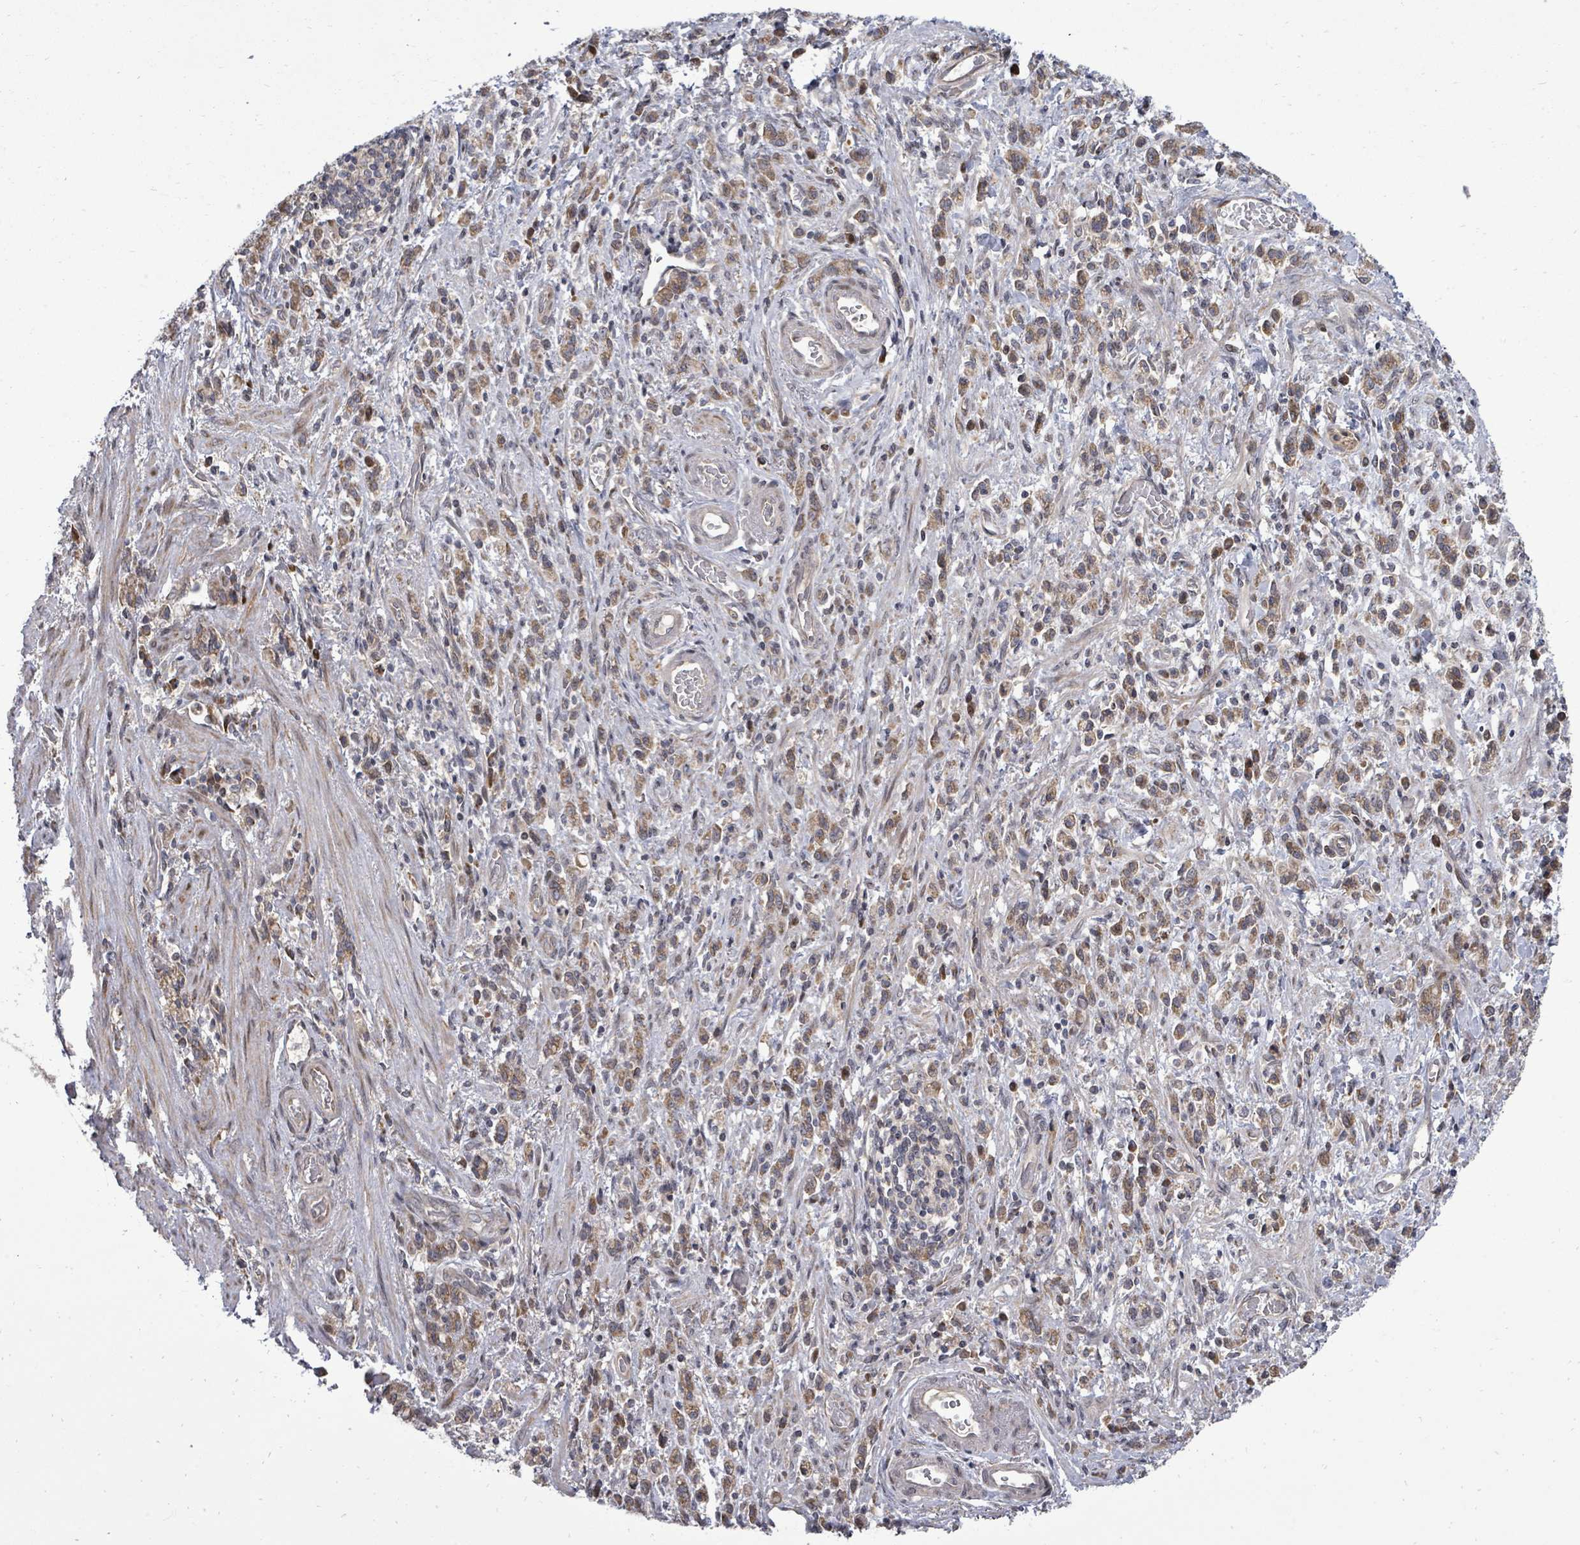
{"staining": {"intensity": "moderate", "quantity": ">75%", "location": "cytoplasmic/membranous"}, "tissue": "stomach cancer", "cell_type": "Tumor cells", "image_type": "cancer", "snomed": [{"axis": "morphology", "description": "Adenocarcinoma, NOS"}, {"axis": "topography", "description": "Stomach"}], "caption": "Immunohistochemistry (IHC) (DAB (3,3'-diaminobenzidine)) staining of human adenocarcinoma (stomach) exhibits moderate cytoplasmic/membranous protein positivity in approximately >75% of tumor cells.", "gene": "KRTAP27-1", "patient": {"sex": "male", "age": 77}}